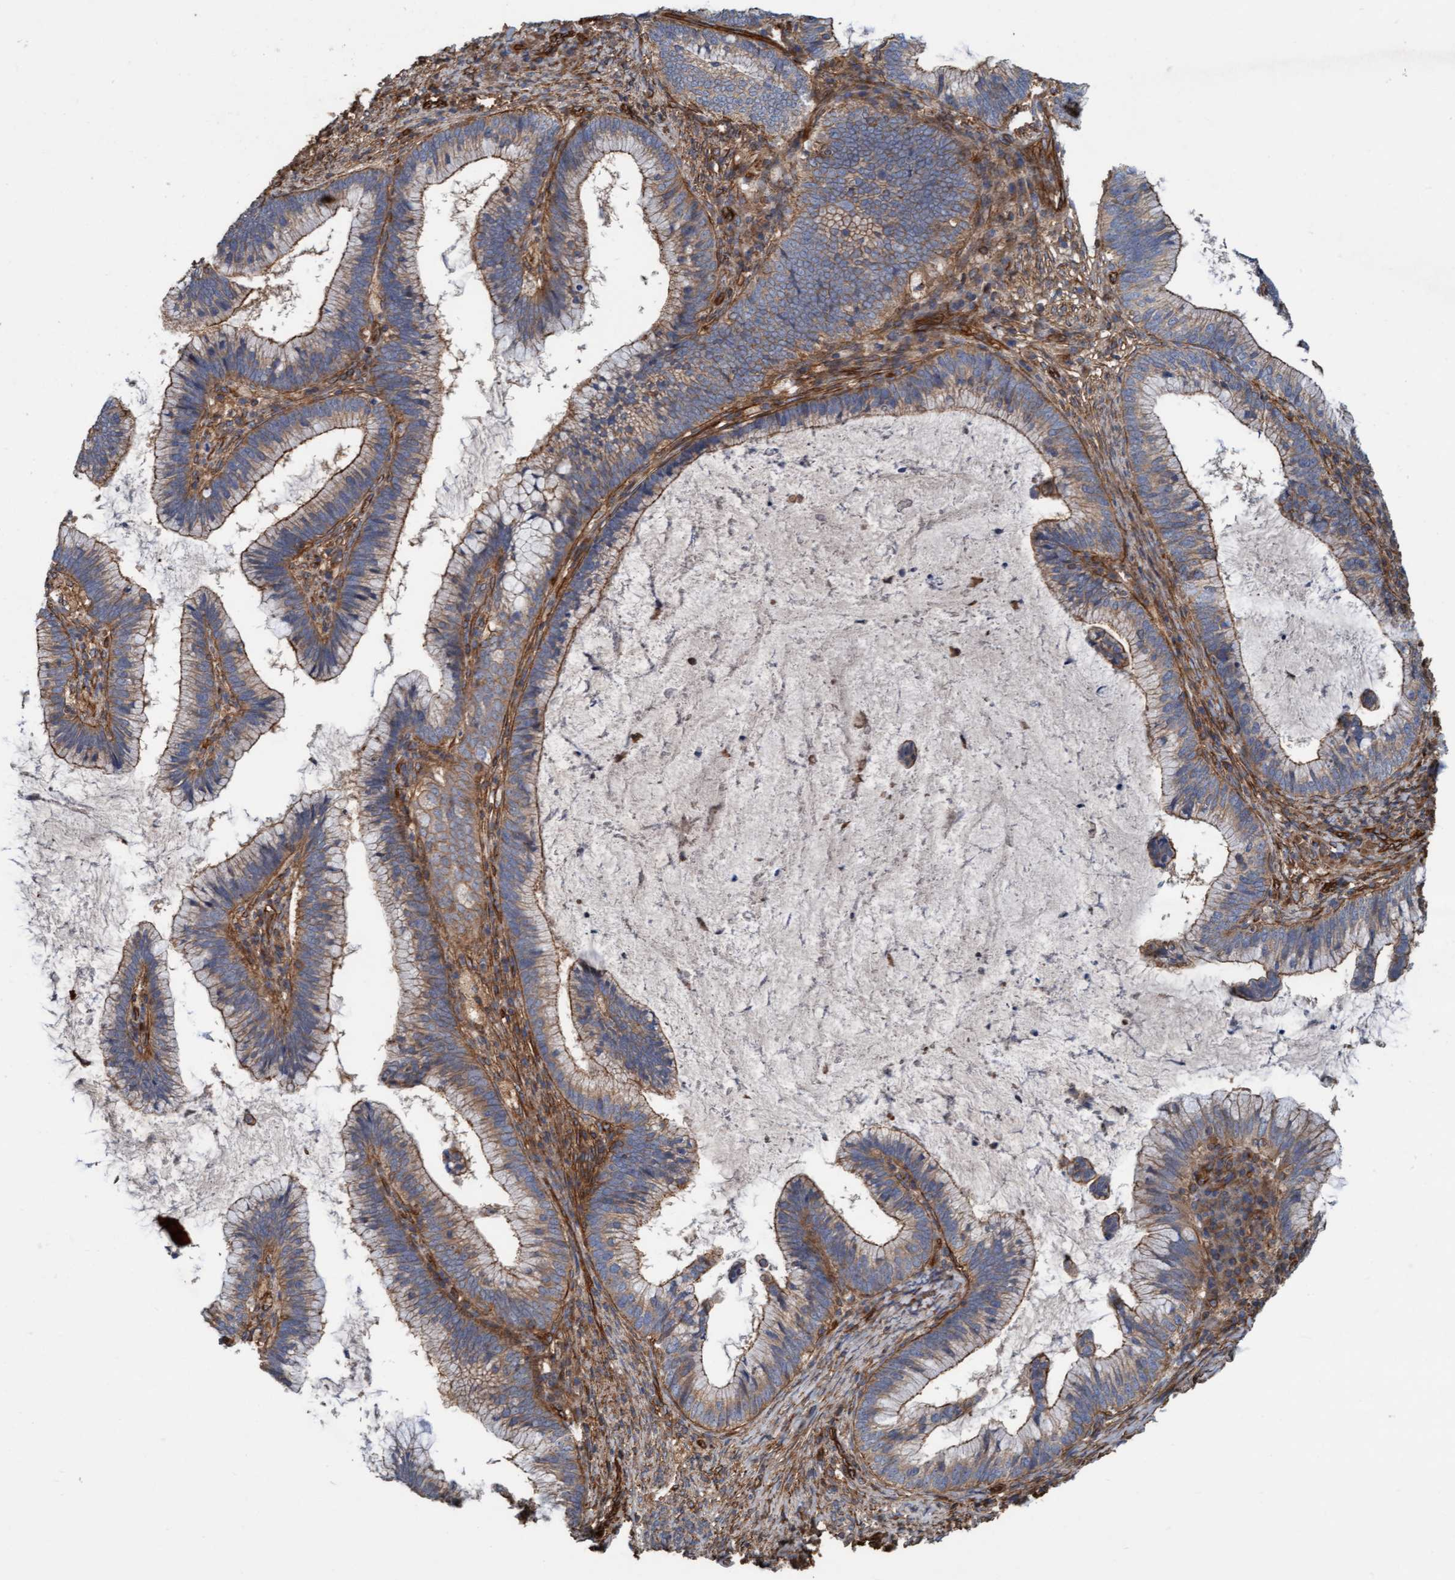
{"staining": {"intensity": "weak", "quantity": ">75%", "location": "cytoplasmic/membranous"}, "tissue": "cervical cancer", "cell_type": "Tumor cells", "image_type": "cancer", "snomed": [{"axis": "morphology", "description": "Adenocarcinoma, NOS"}, {"axis": "topography", "description": "Cervix"}], "caption": "Cervical adenocarcinoma stained with a brown dye displays weak cytoplasmic/membranous positive positivity in approximately >75% of tumor cells.", "gene": "STXBP4", "patient": {"sex": "female", "age": 36}}